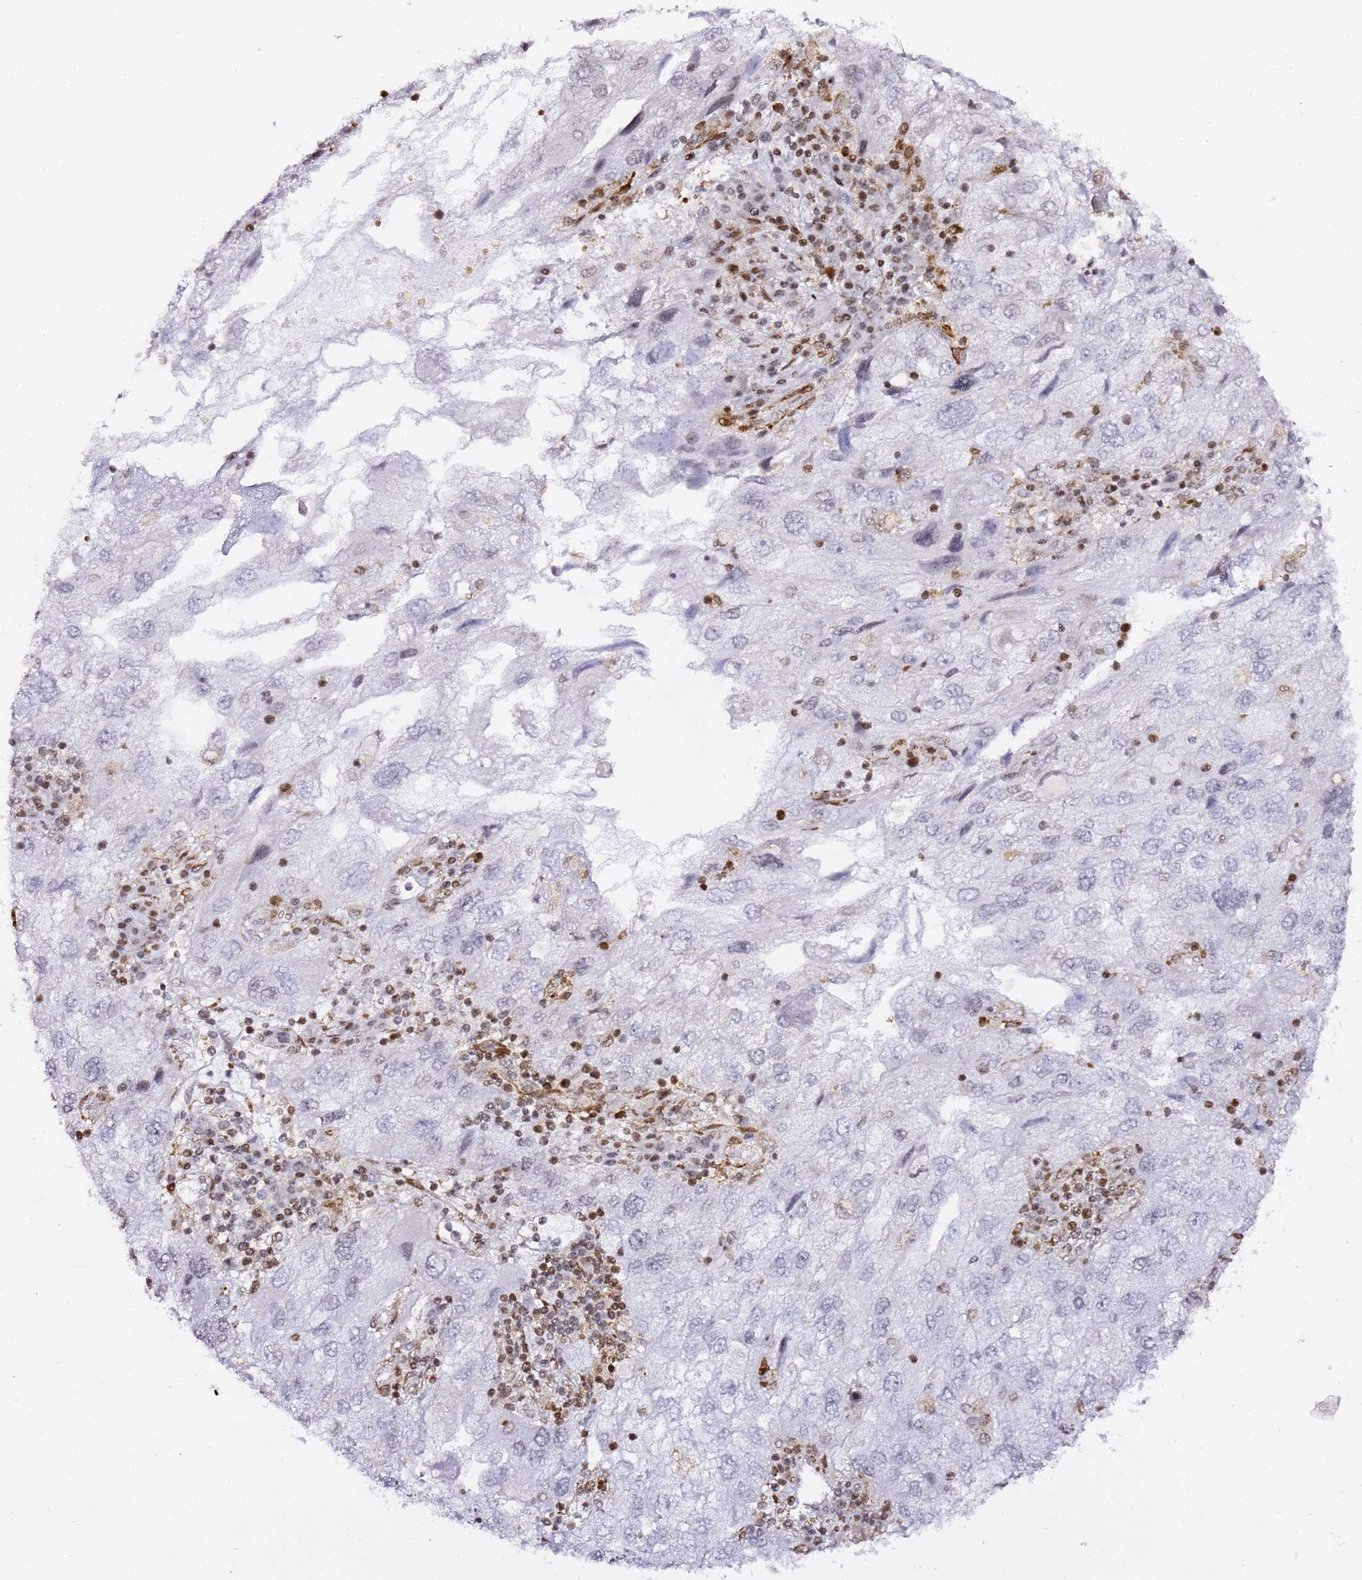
{"staining": {"intensity": "negative", "quantity": "none", "location": "none"}, "tissue": "endometrial cancer", "cell_type": "Tumor cells", "image_type": "cancer", "snomed": [{"axis": "morphology", "description": "Adenocarcinoma, NOS"}, {"axis": "topography", "description": "Endometrium"}], "caption": "DAB (3,3'-diaminobenzidine) immunohistochemical staining of endometrial cancer (adenocarcinoma) demonstrates no significant staining in tumor cells.", "gene": "GBP2", "patient": {"sex": "female", "age": 49}}